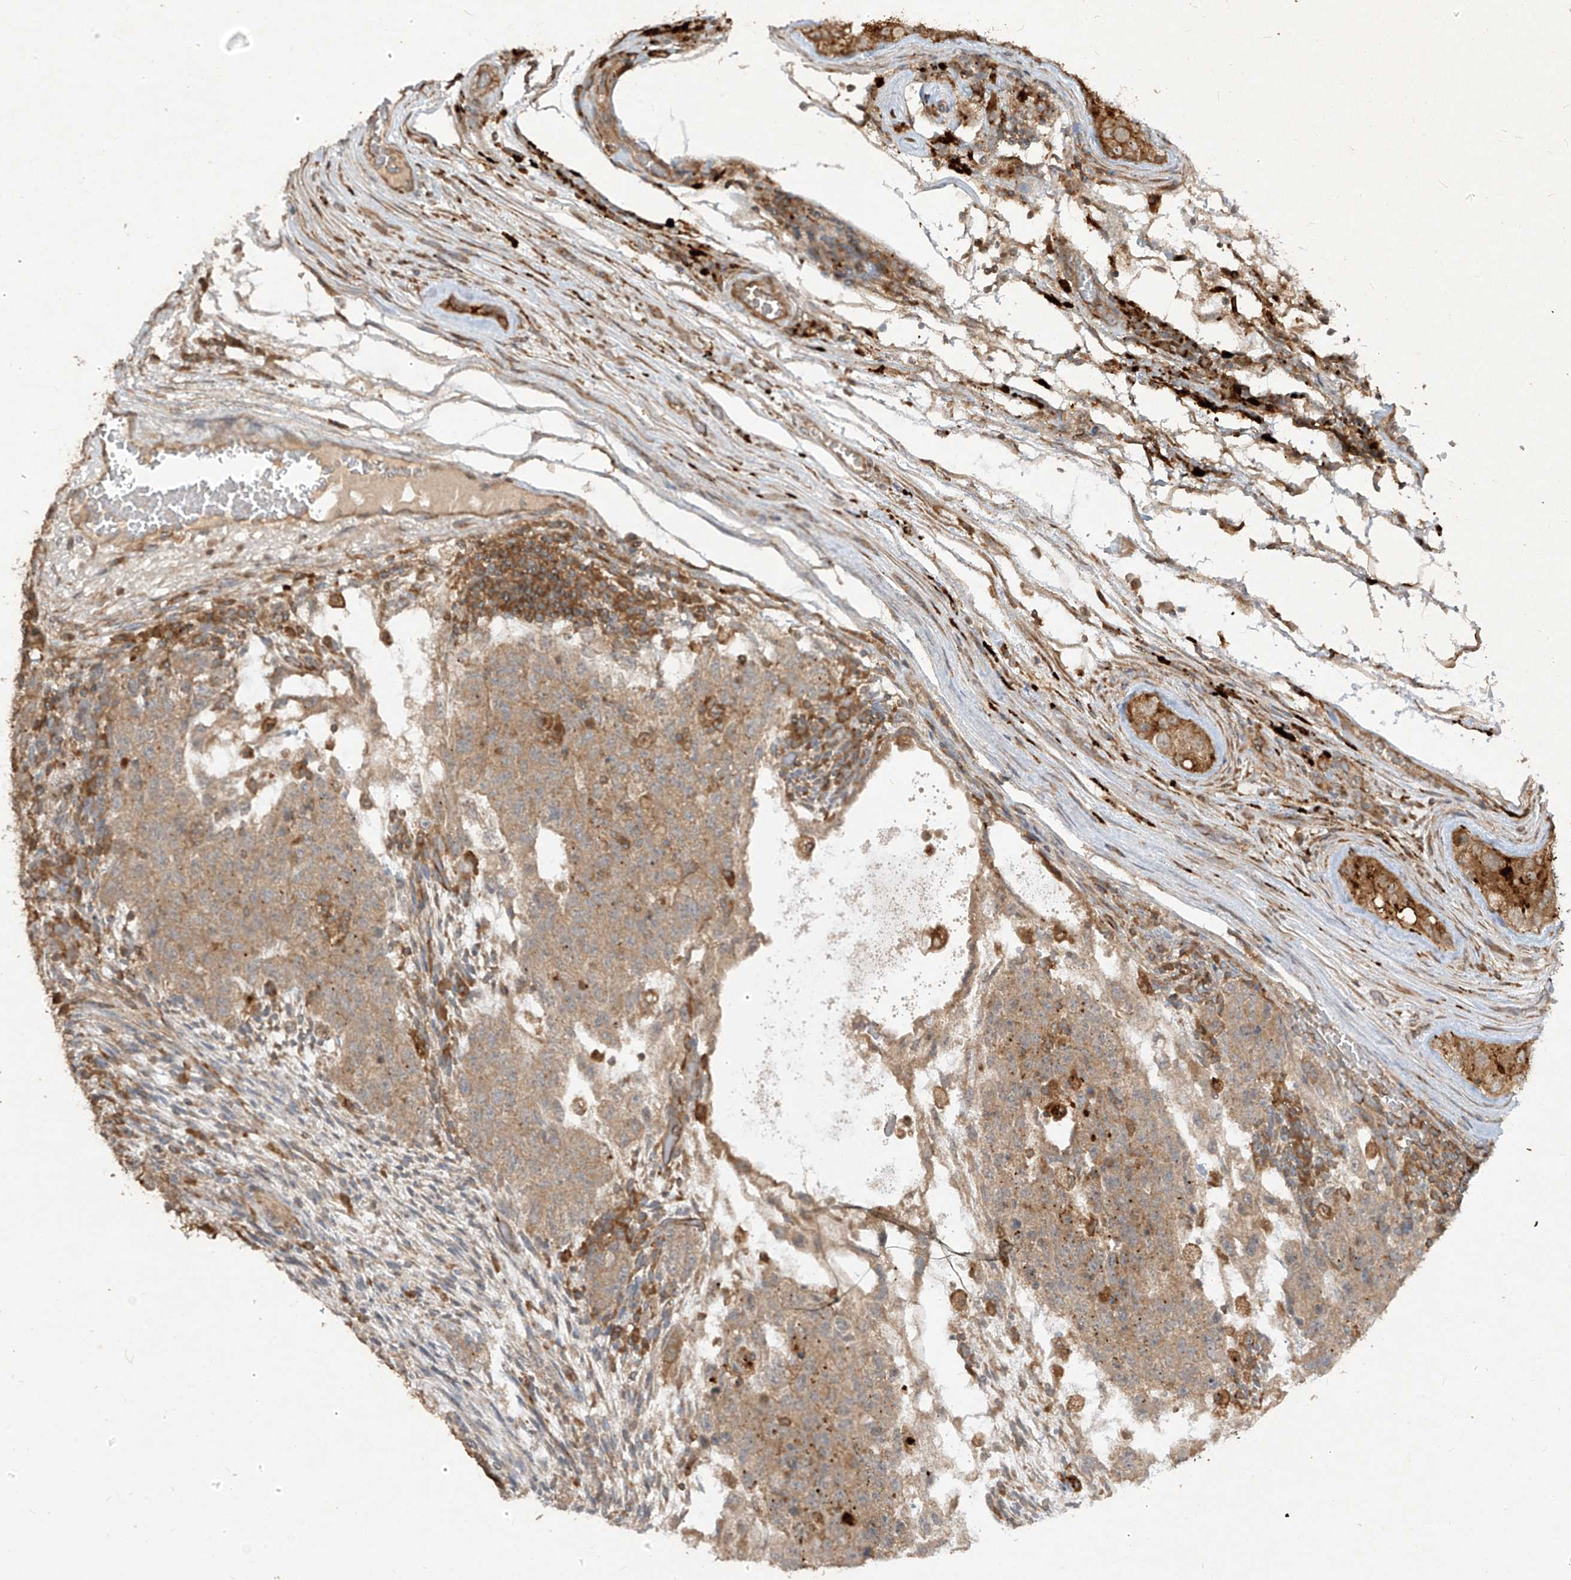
{"staining": {"intensity": "moderate", "quantity": ">75%", "location": "cytoplasmic/membranous"}, "tissue": "testis cancer", "cell_type": "Tumor cells", "image_type": "cancer", "snomed": [{"axis": "morphology", "description": "Normal tissue, NOS"}, {"axis": "morphology", "description": "Carcinoma, Embryonal, NOS"}, {"axis": "topography", "description": "Testis"}], "caption": "Protein analysis of embryonal carcinoma (testis) tissue displays moderate cytoplasmic/membranous positivity in approximately >75% of tumor cells. Immunohistochemistry (ihc) stains the protein of interest in brown and the nuclei are stained blue.", "gene": "LDAH", "patient": {"sex": "male", "age": 36}}